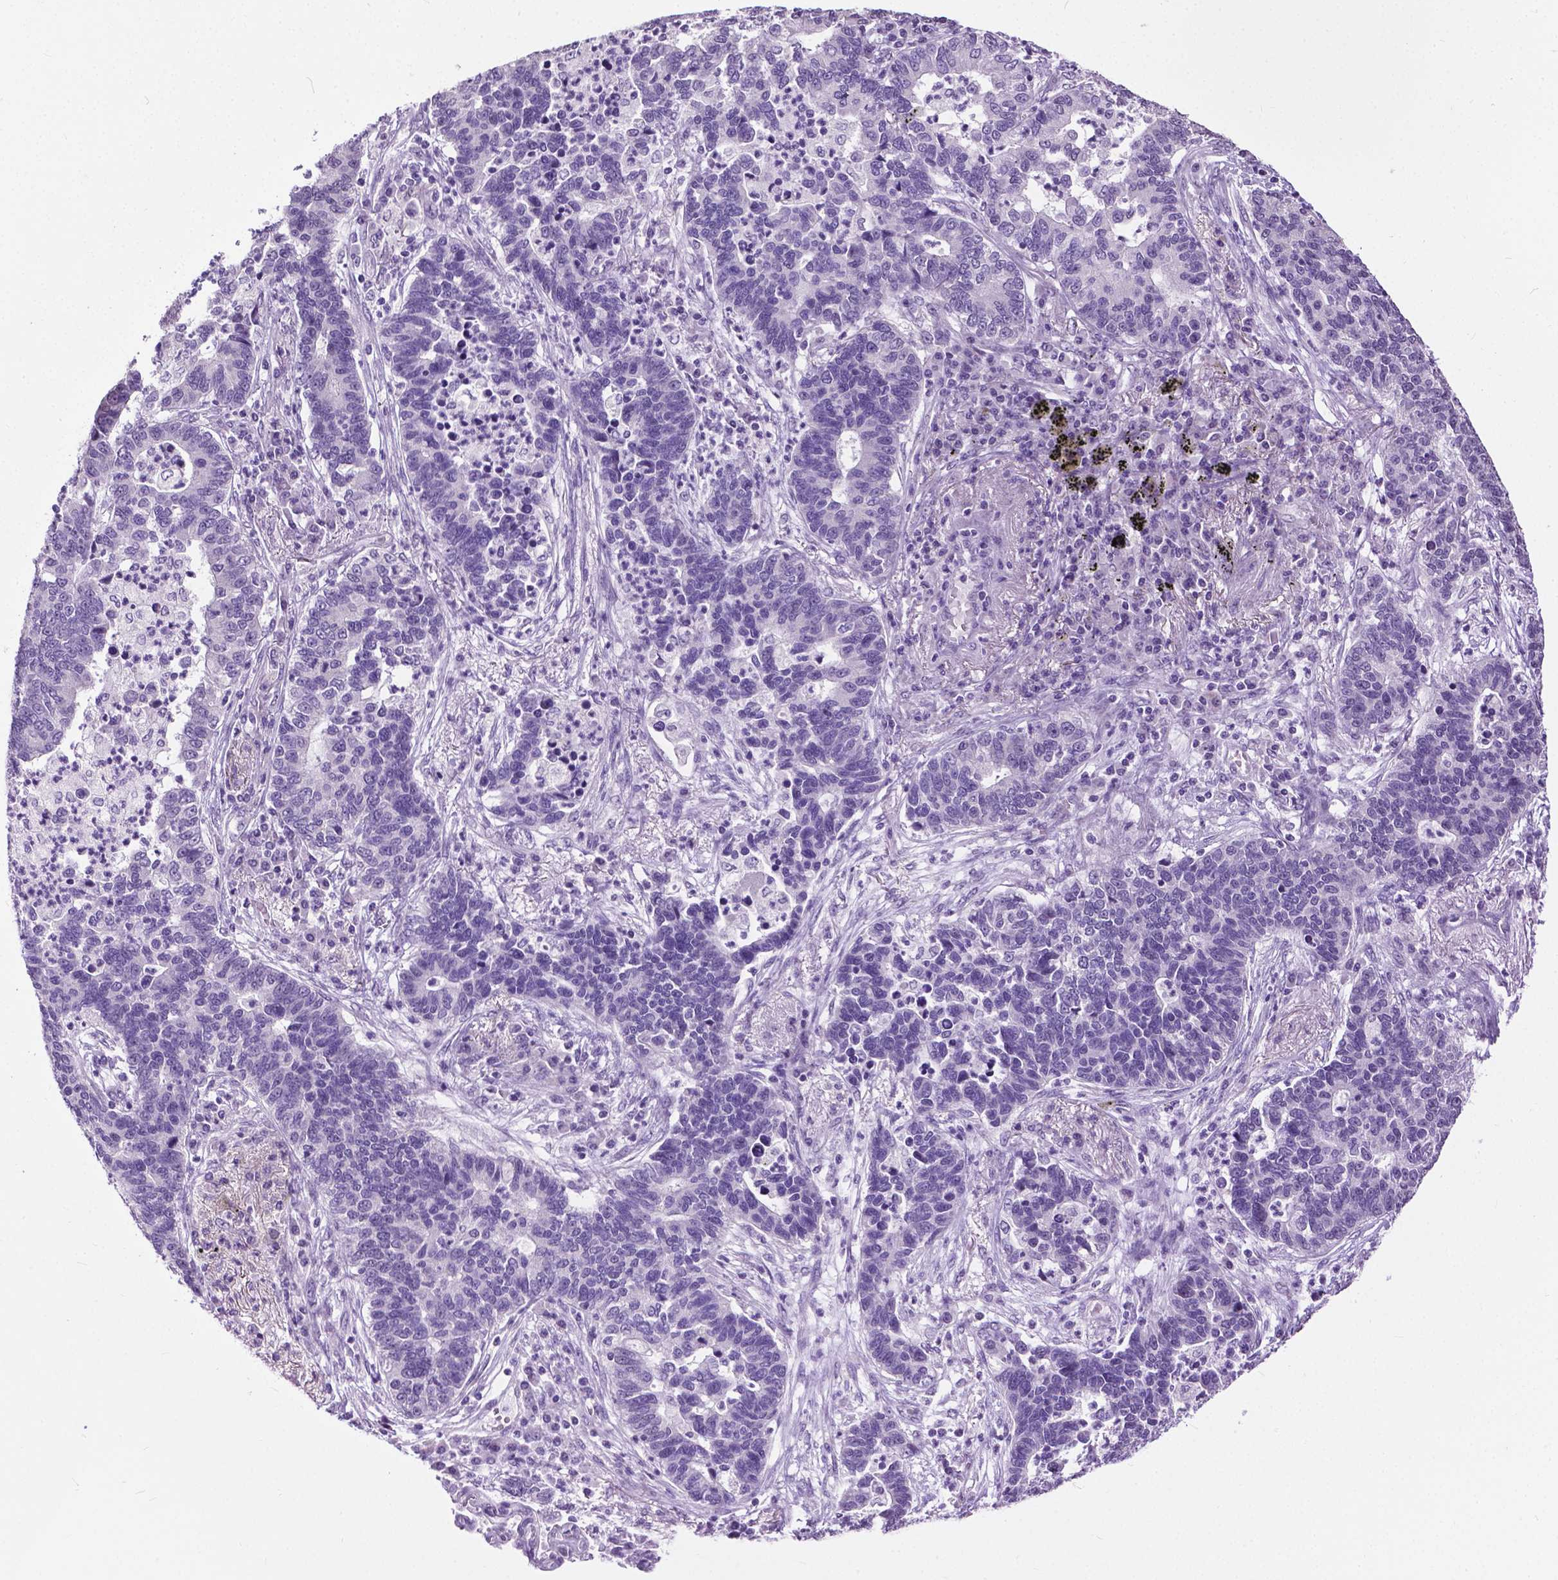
{"staining": {"intensity": "negative", "quantity": "none", "location": "none"}, "tissue": "lung cancer", "cell_type": "Tumor cells", "image_type": "cancer", "snomed": [{"axis": "morphology", "description": "Adenocarcinoma, NOS"}, {"axis": "topography", "description": "Lung"}], "caption": "This histopathology image is of lung adenocarcinoma stained with IHC to label a protein in brown with the nuclei are counter-stained blue. There is no staining in tumor cells.", "gene": "GPR37L1", "patient": {"sex": "female", "age": 57}}